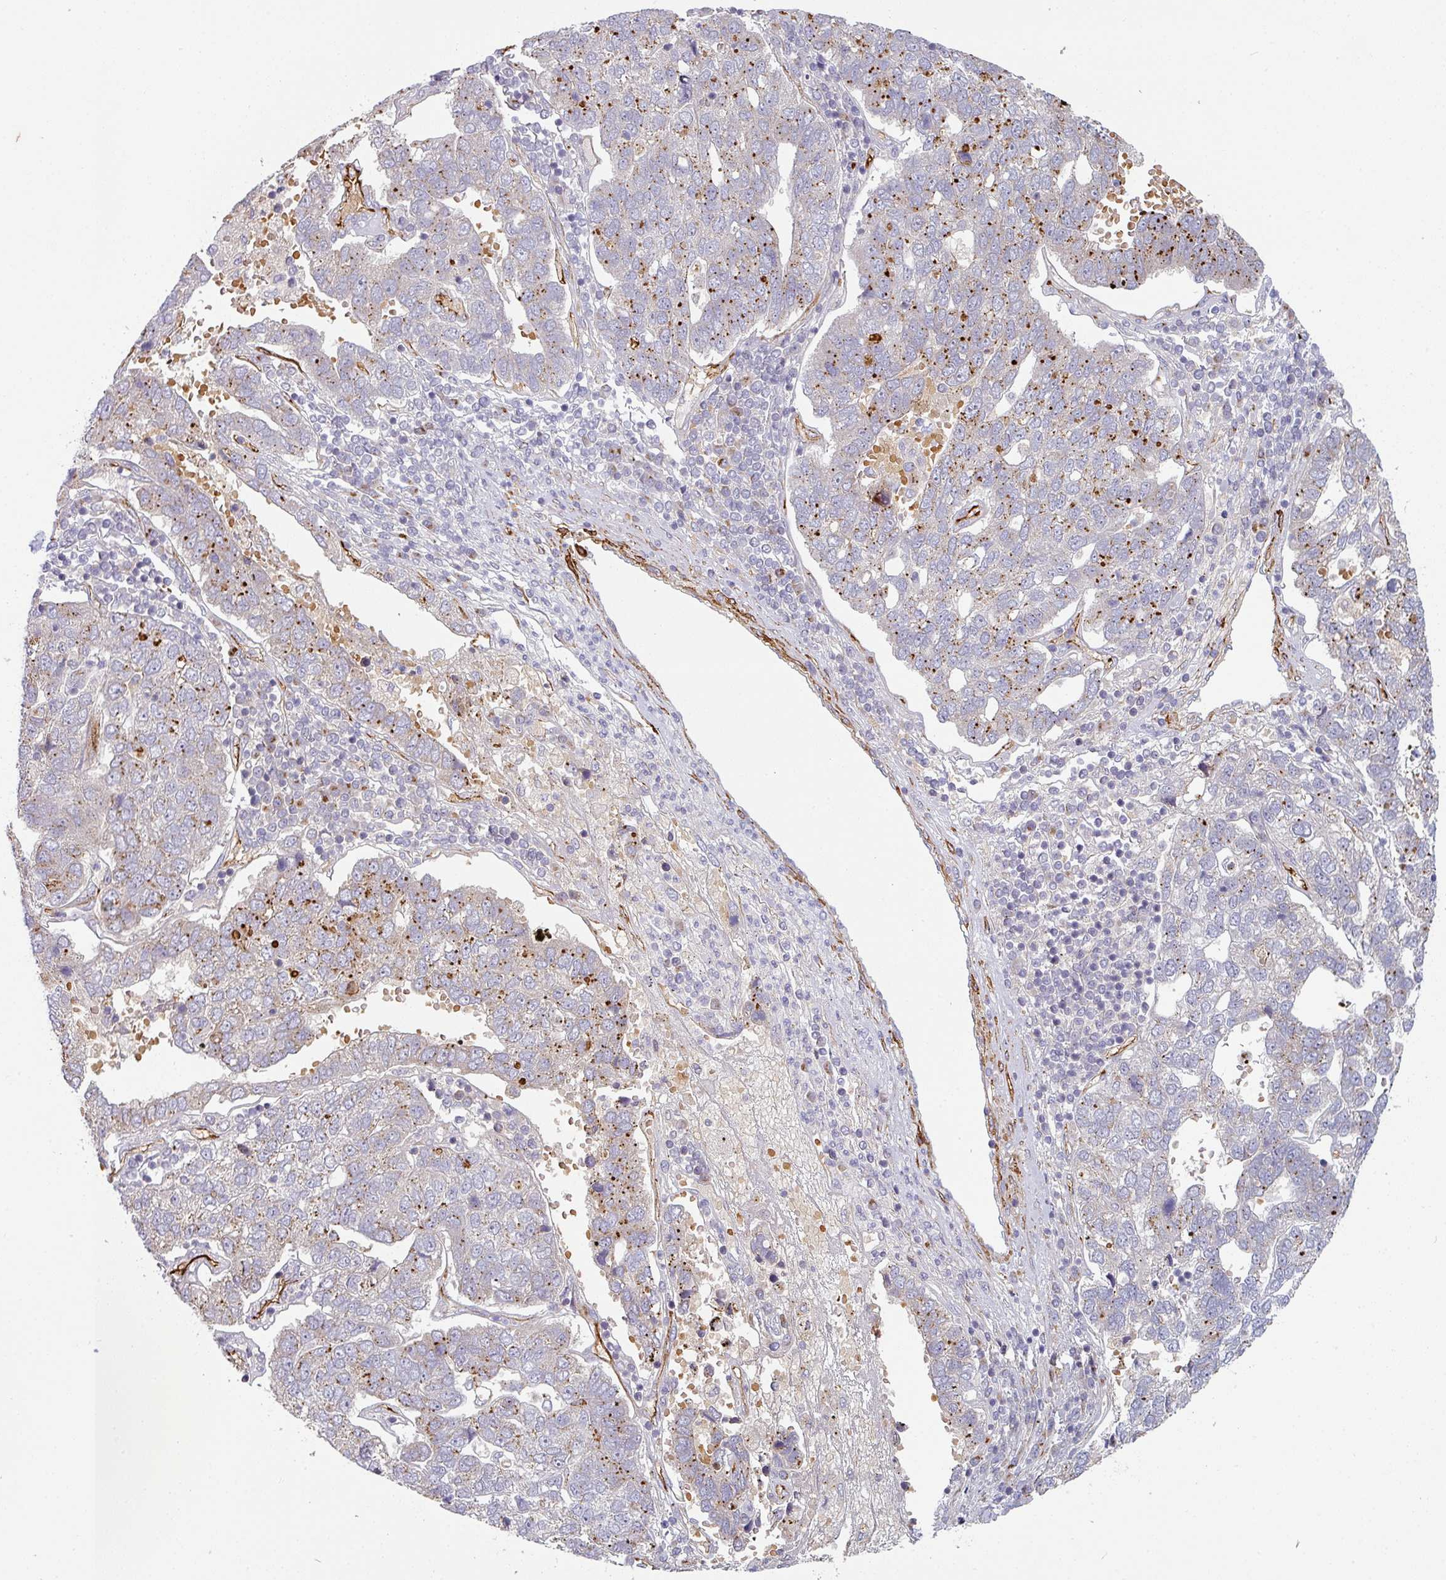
{"staining": {"intensity": "moderate", "quantity": "25%-75%", "location": "cytoplasmic/membranous"}, "tissue": "pancreatic cancer", "cell_type": "Tumor cells", "image_type": "cancer", "snomed": [{"axis": "morphology", "description": "Adenocarcinoma, NOS"}, {"axis": "topography", "description": "Pancreas"}], "caption": "DAB immunohistochemical staining of human pancreatic adenocarcinoma exhibits moderate cytoplasmic/membranous protein positivity in about 25%-75% of tumor cells.", "gene": "PRODH2", "patient": {"sex": "female", "age": 61}}